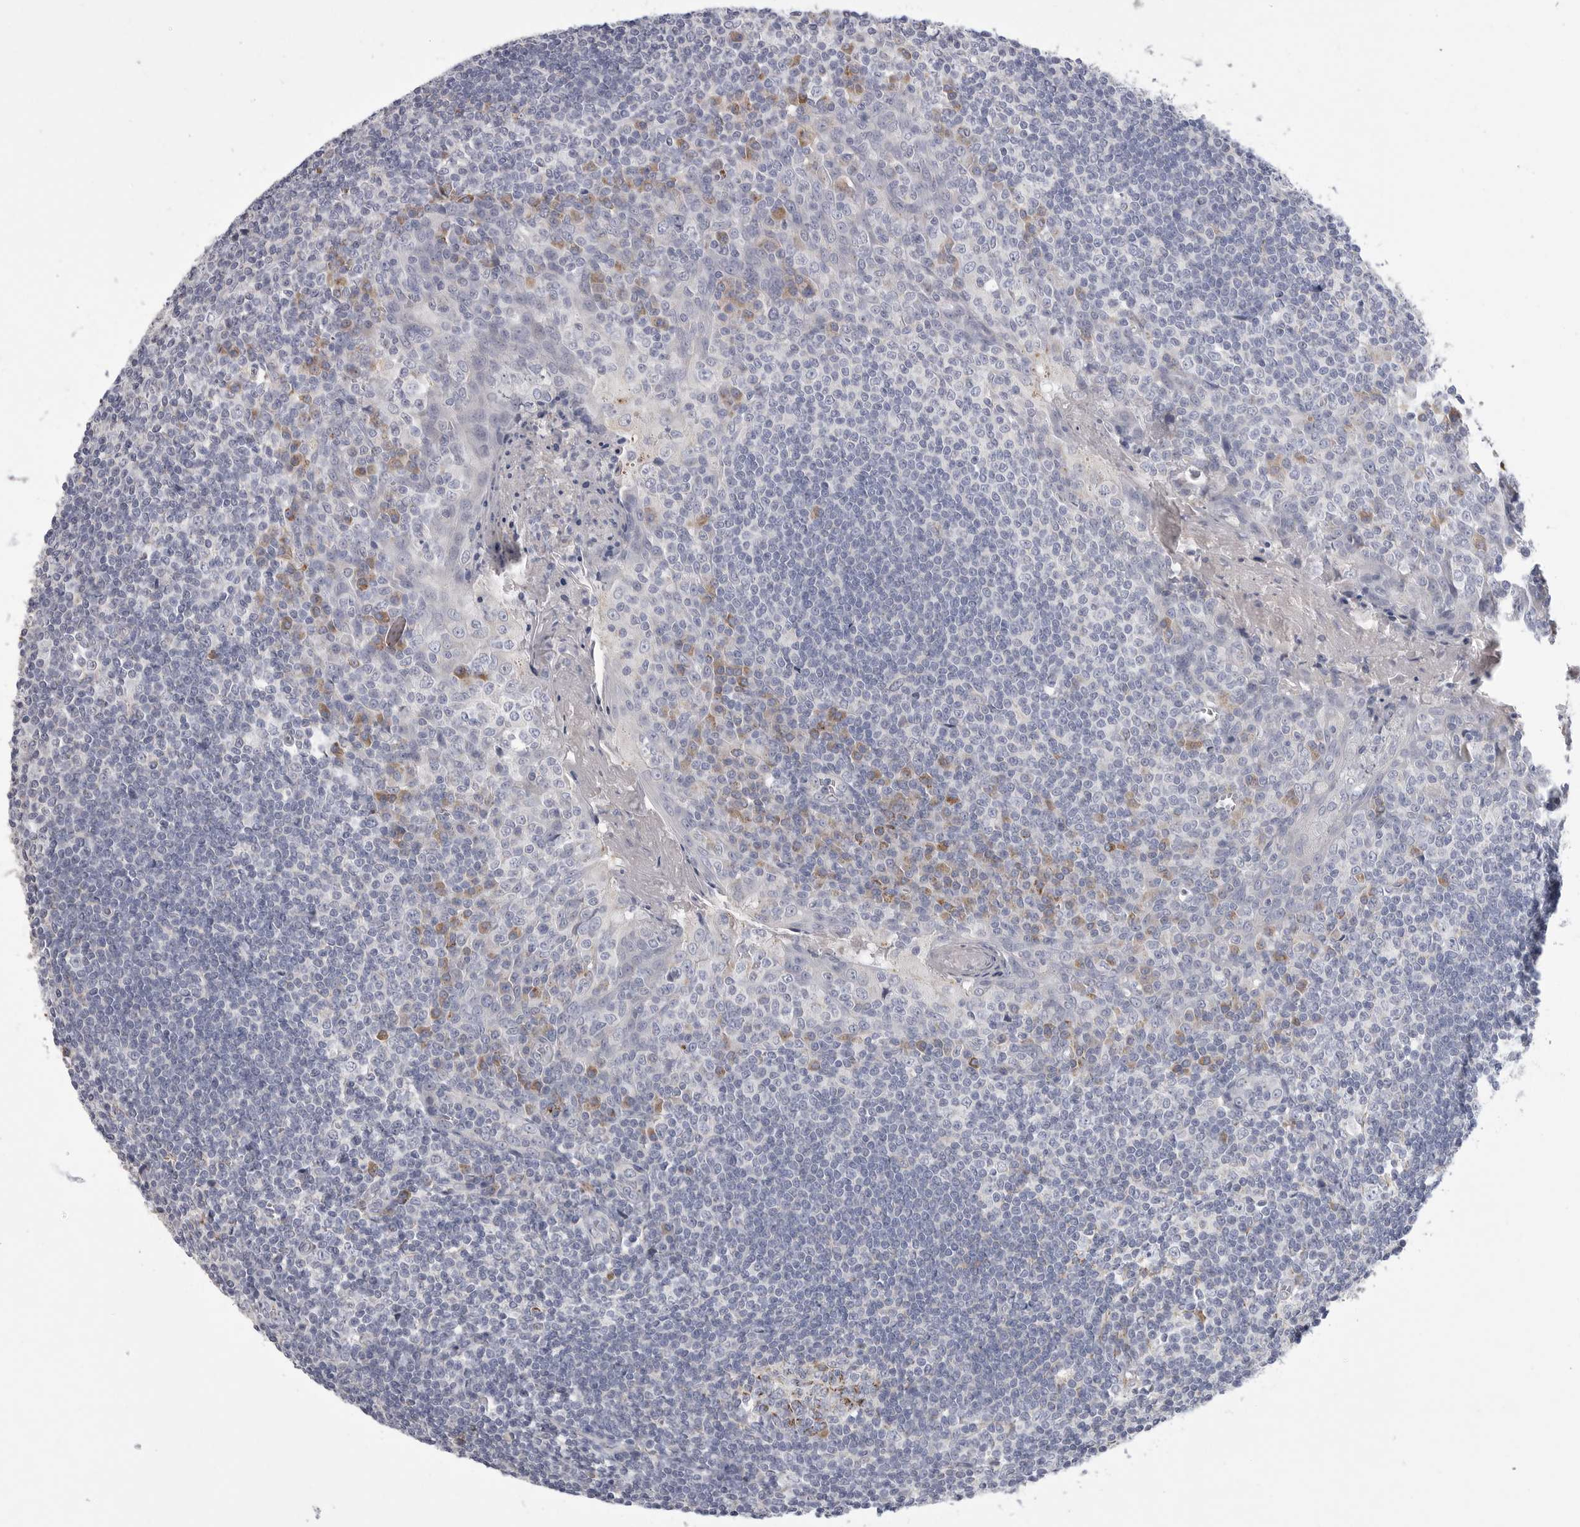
{"staining": {"intensity": "moderate", "quantity": "<25%", "location": "cytoplasmic/membranous"}, "tissue": "tonsil", "cell_type": "Germinal center cells", "image_type": "normal", "snomed": [{"axis": "morphology", "description": "Normal tissue, NOS"}, {"axis": "topography", "description": "Tonsil"}], "caption": "Moderate cytoplasmic/membranous positivity is present in approximately <25% of germinal center cells in benign tonsil.", "gene": "SDC3", "patient": {"sex": "male", "age": 27}}